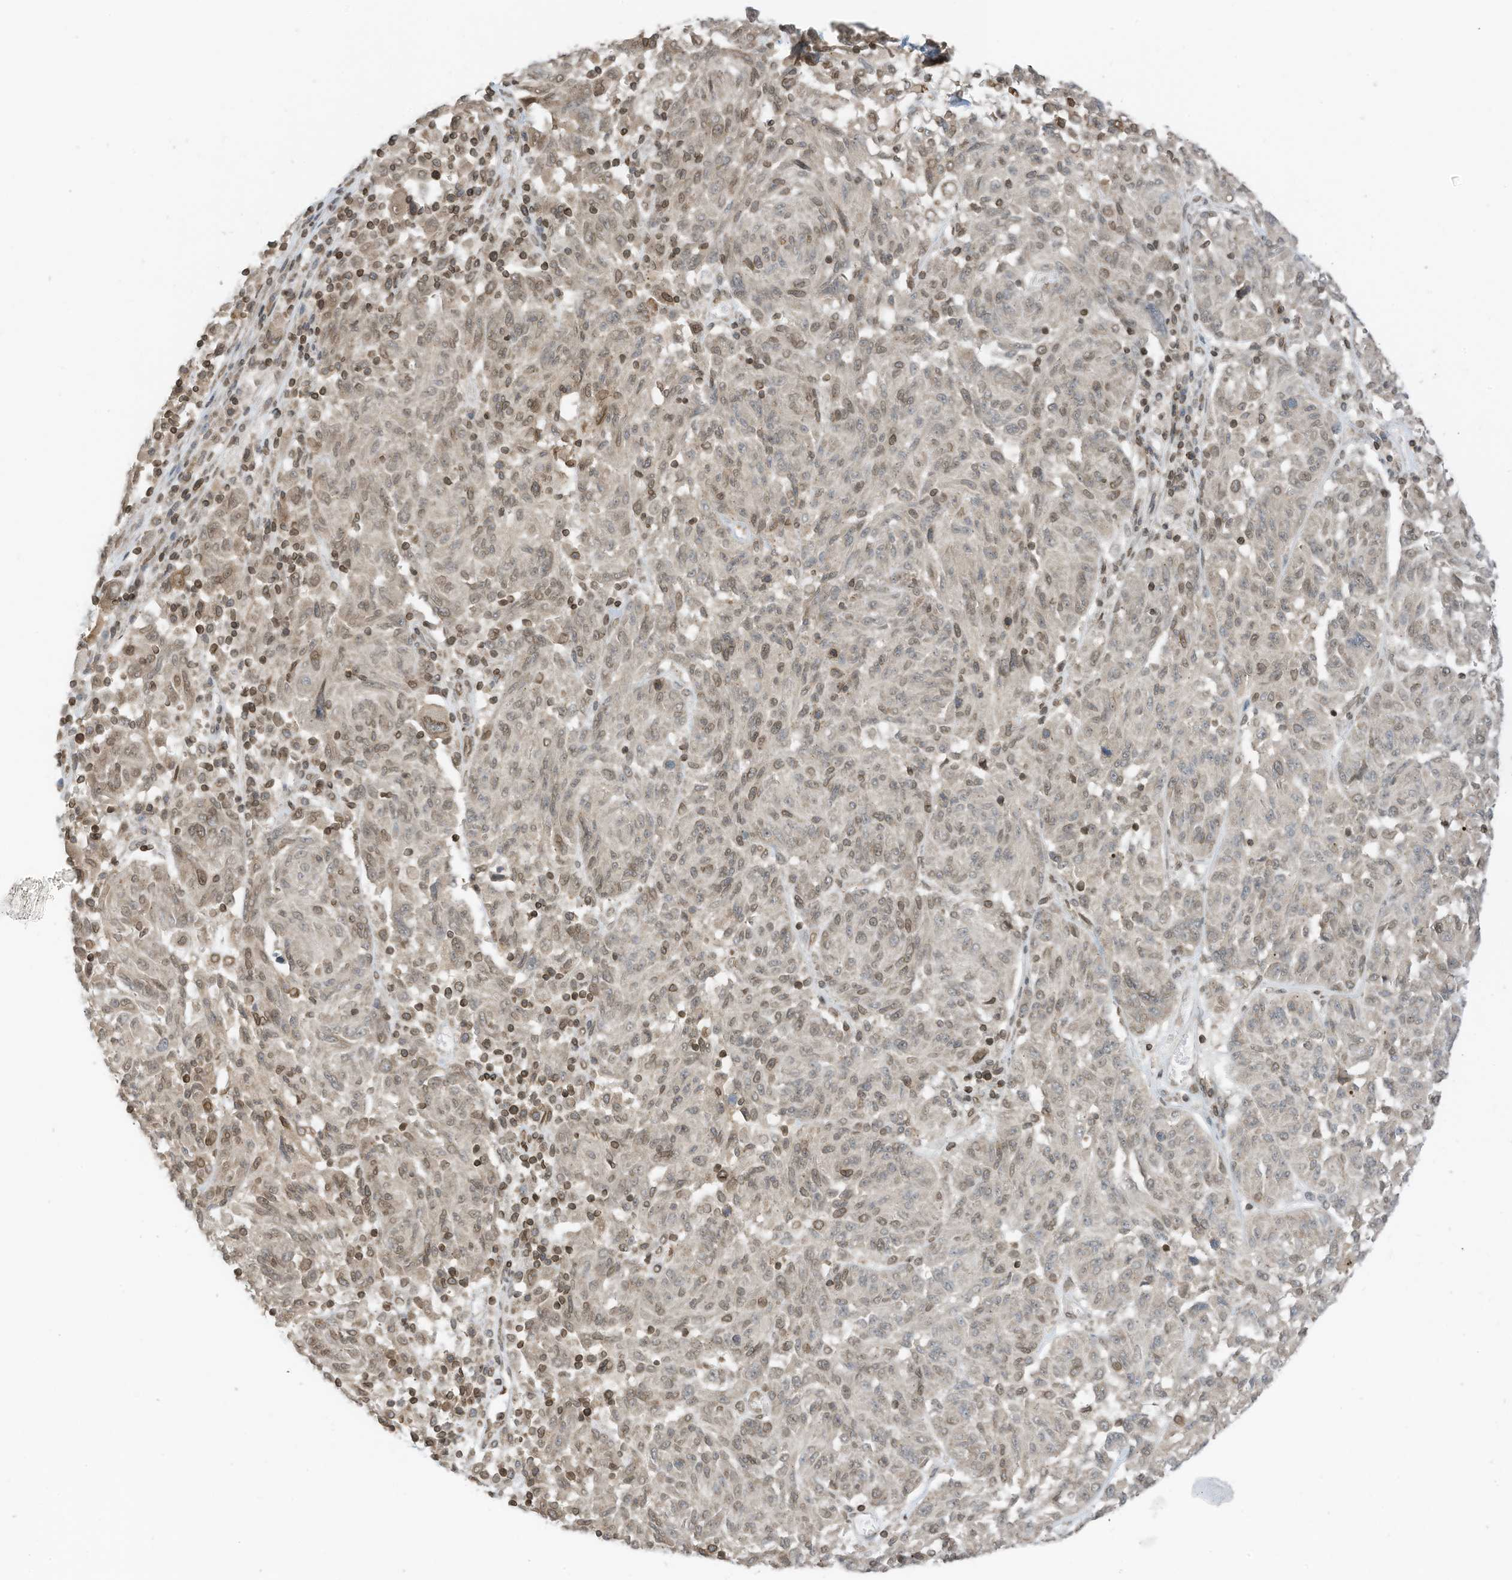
{"staining": {"intensity": "weak", "quantity": "25%-75%", "location": "cytoplasmic/membranous,nuclear"}, "tissue": "melanoma", "cell_type": "Tumor cells", "image_type": "cancer", "snomed": [{"axis": "morphology", "description": "Malignant melanoma, NOS"}, {"axis": "topography", "description": "Skin"}], "caption": "Weak cytoplasmic/membranous and nuclear positivity for a protein is appreciated in approximately 25%-75% of tumor cells of melanoma using immunohistochemistry (IHC).", "gene": "RABL3", "patient": {"sex": "male", "age": 53}}